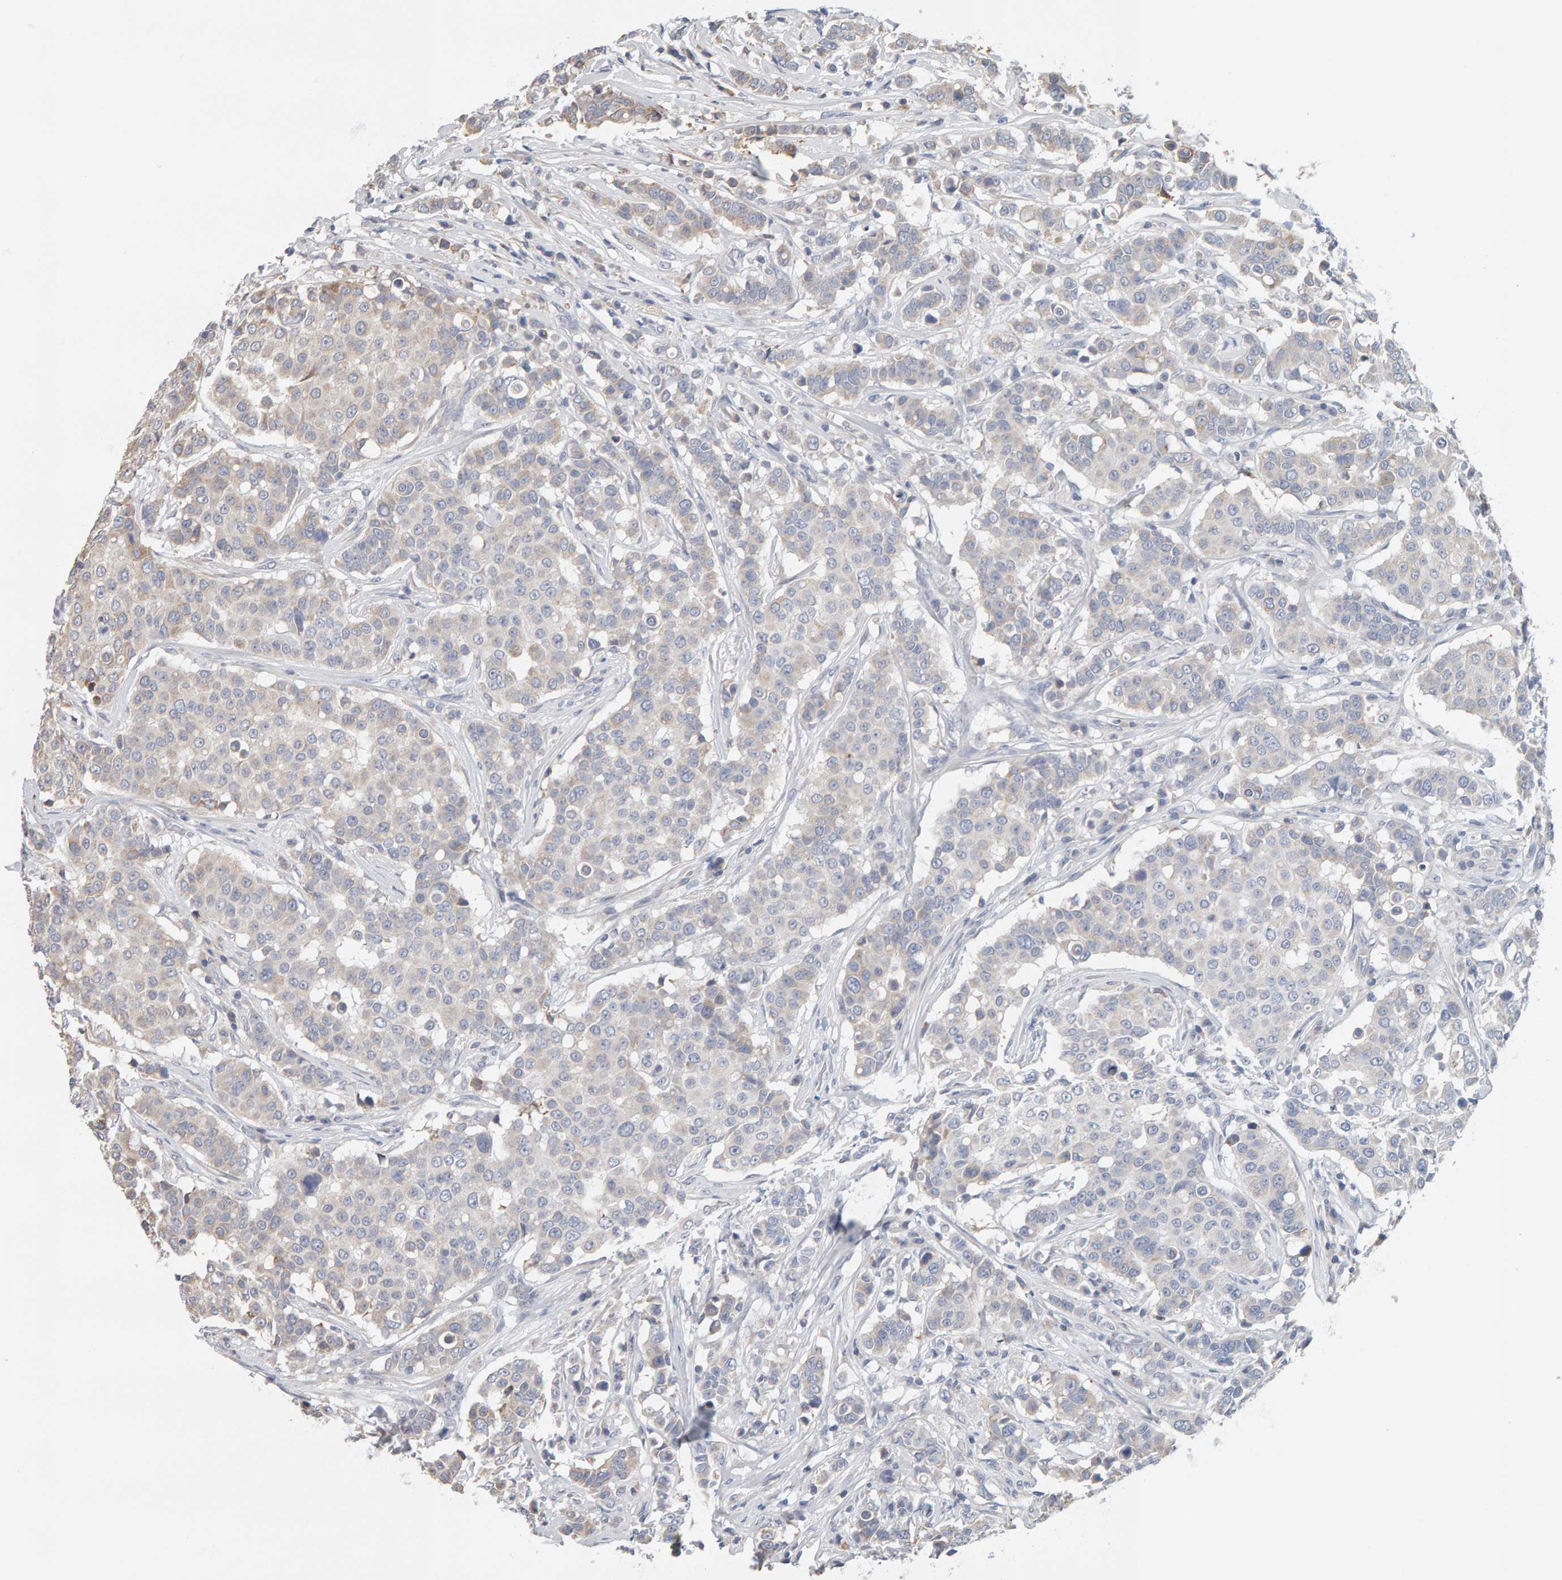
{"staining": {"intensity": "weak", "quantity": "25%-75%", "location": "cytoplasmic/membranous"}, "tissue": "breast cancer", "cell_type": "Tumor cells", "image_type": "cancer", "snomed": [{"axis": "morphology", "description": "Duct carcinoma"}, {"axis": "topography", "description": "Breast"}], "caption": "IHC of human breast cancer exhibits low levels of weak cytoplasmic/membranous expression in about 25%-75% of tumor cells. (brown staining indicates protein expression, while blue staining denotes nuclei).", "gene": "ADHFE1", "patient": {"sex": "female", "age": 27}}